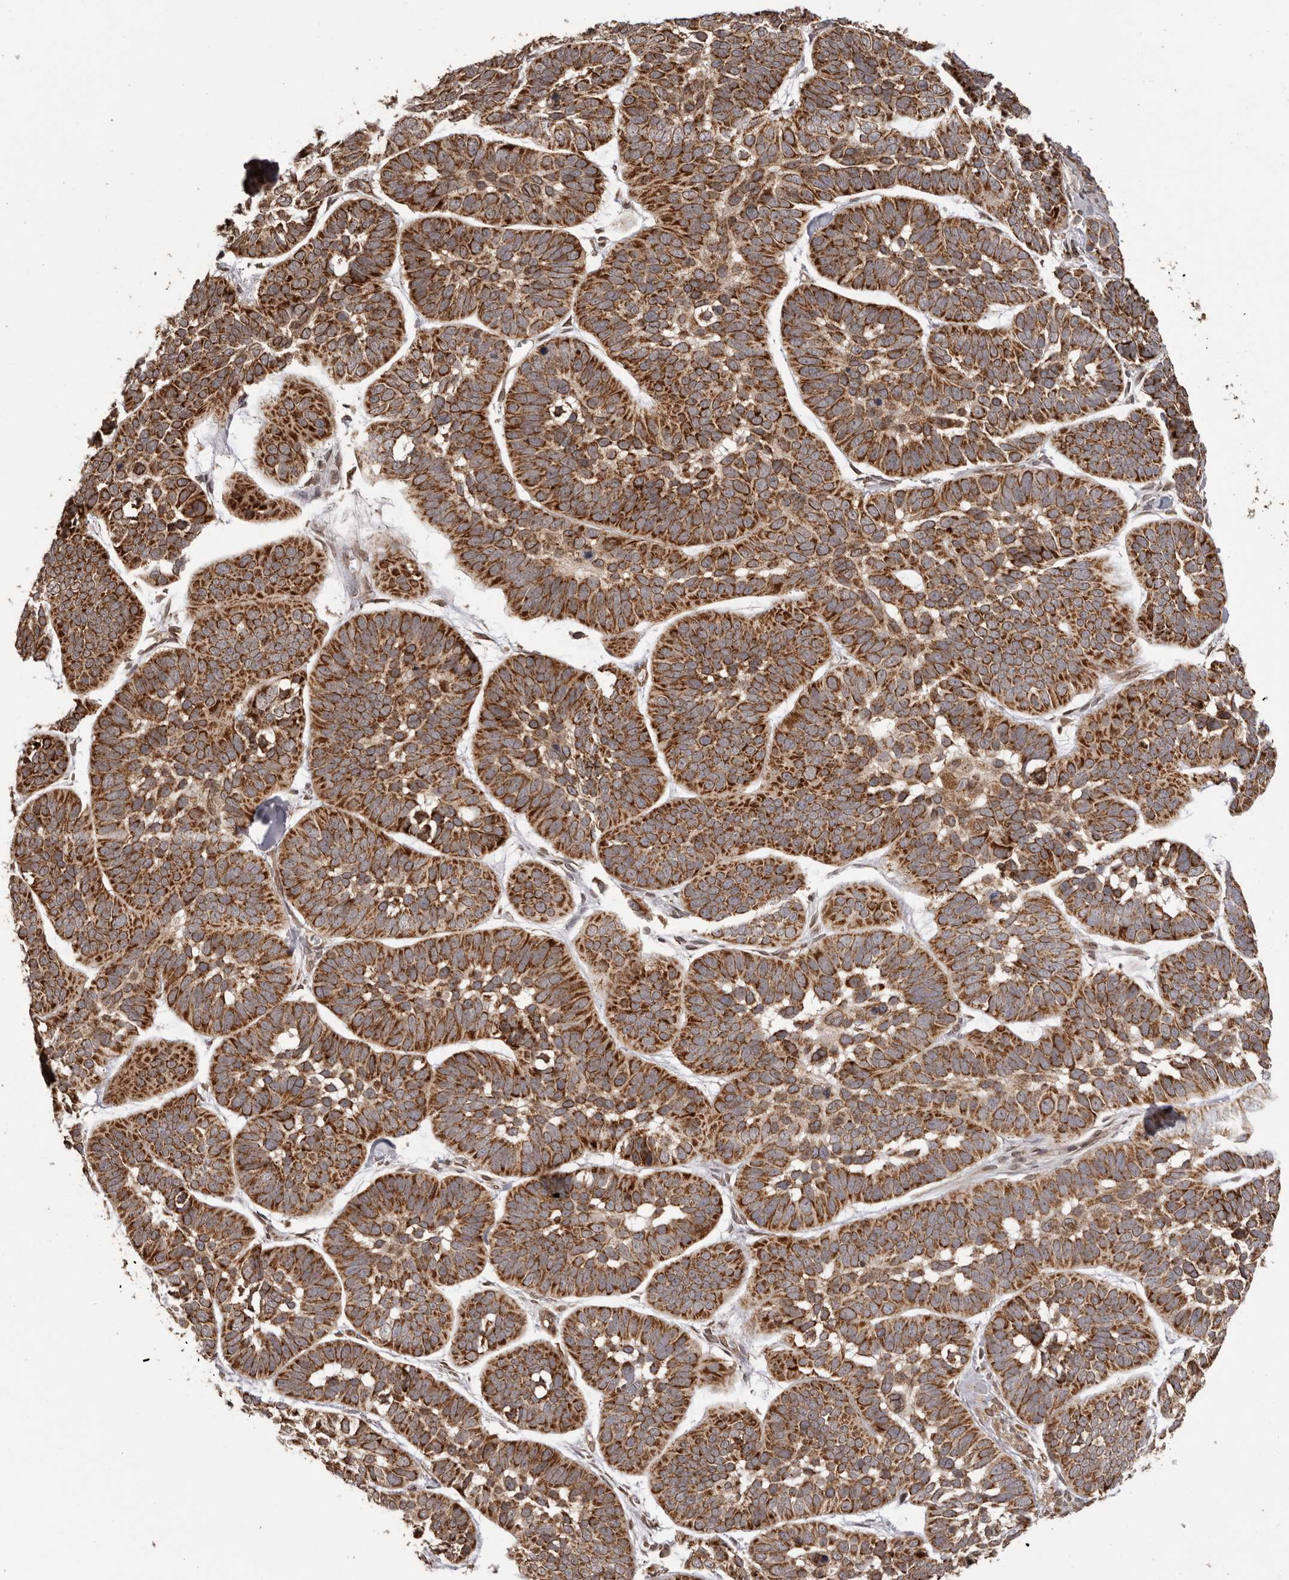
{"staining": {"intensity": "strong", "quantity": ">75%", "location": "cytoplasmic/membranous"}, "tissue": "skin cancer", "cell_type": "Tumor cells", "image_type": "cancer", "snomed": [{"axis": "morphology", "description": "Basal cell carcinoma"}, {"axis": "topography", "description": "Skin"}], "caption": "This is an image of immunohistochemistry (IHC) staining of skin cancer, which shows strong positivity in the cytoplasmic/membranous of tumor cells.", "gene": "CHRM2", "patient": {"sex": "male", "age": 62}}